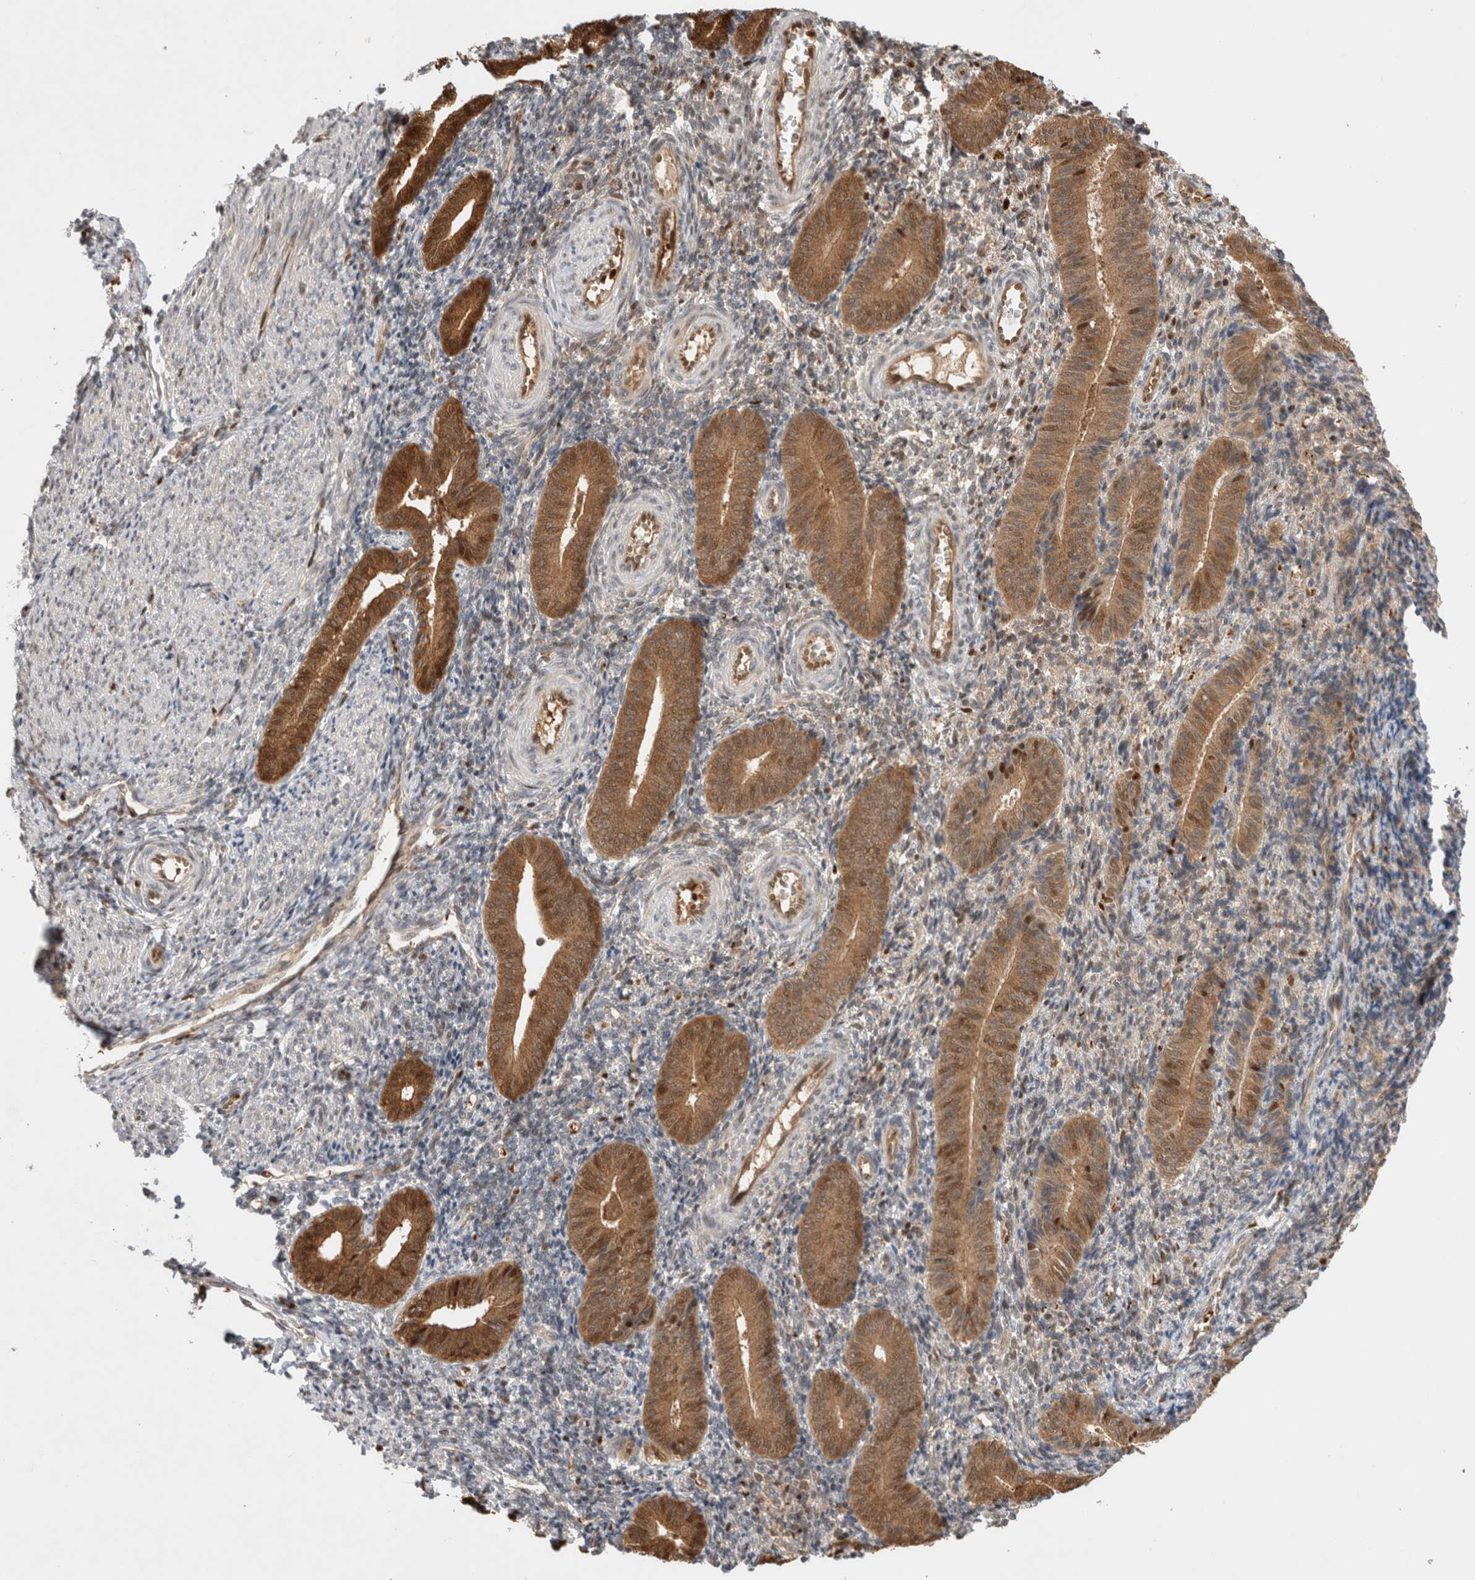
{"staining": {"intensity": "moderate", "quantity": "<25%", "location": "cytoplasmic/membranous,nuclear"}, "tissue": "endometrium", "cell_type": "Cells in endometrial stroma", "image_type": "normal", "snomed": [{"axis": "morphology", "description": "Normal tissue, NOS"}, {"axis": "topography", "description": "Uterus"}, {"axis": "topography", "description": "Endometrium"}], "caption": "High-power microscopy captured an immunohistochemistry (IHC) photomicrograph of benign endometrium, revealing moderate cytoplasmic/membranous,nuclear expression in approximately <25% of cells in endometrial stroma. (DAB IHC, brown staining for protein, blue staining for nuclei).", "gene": "OTUD6B", "patient": {"sex": "female", "age": 33}}